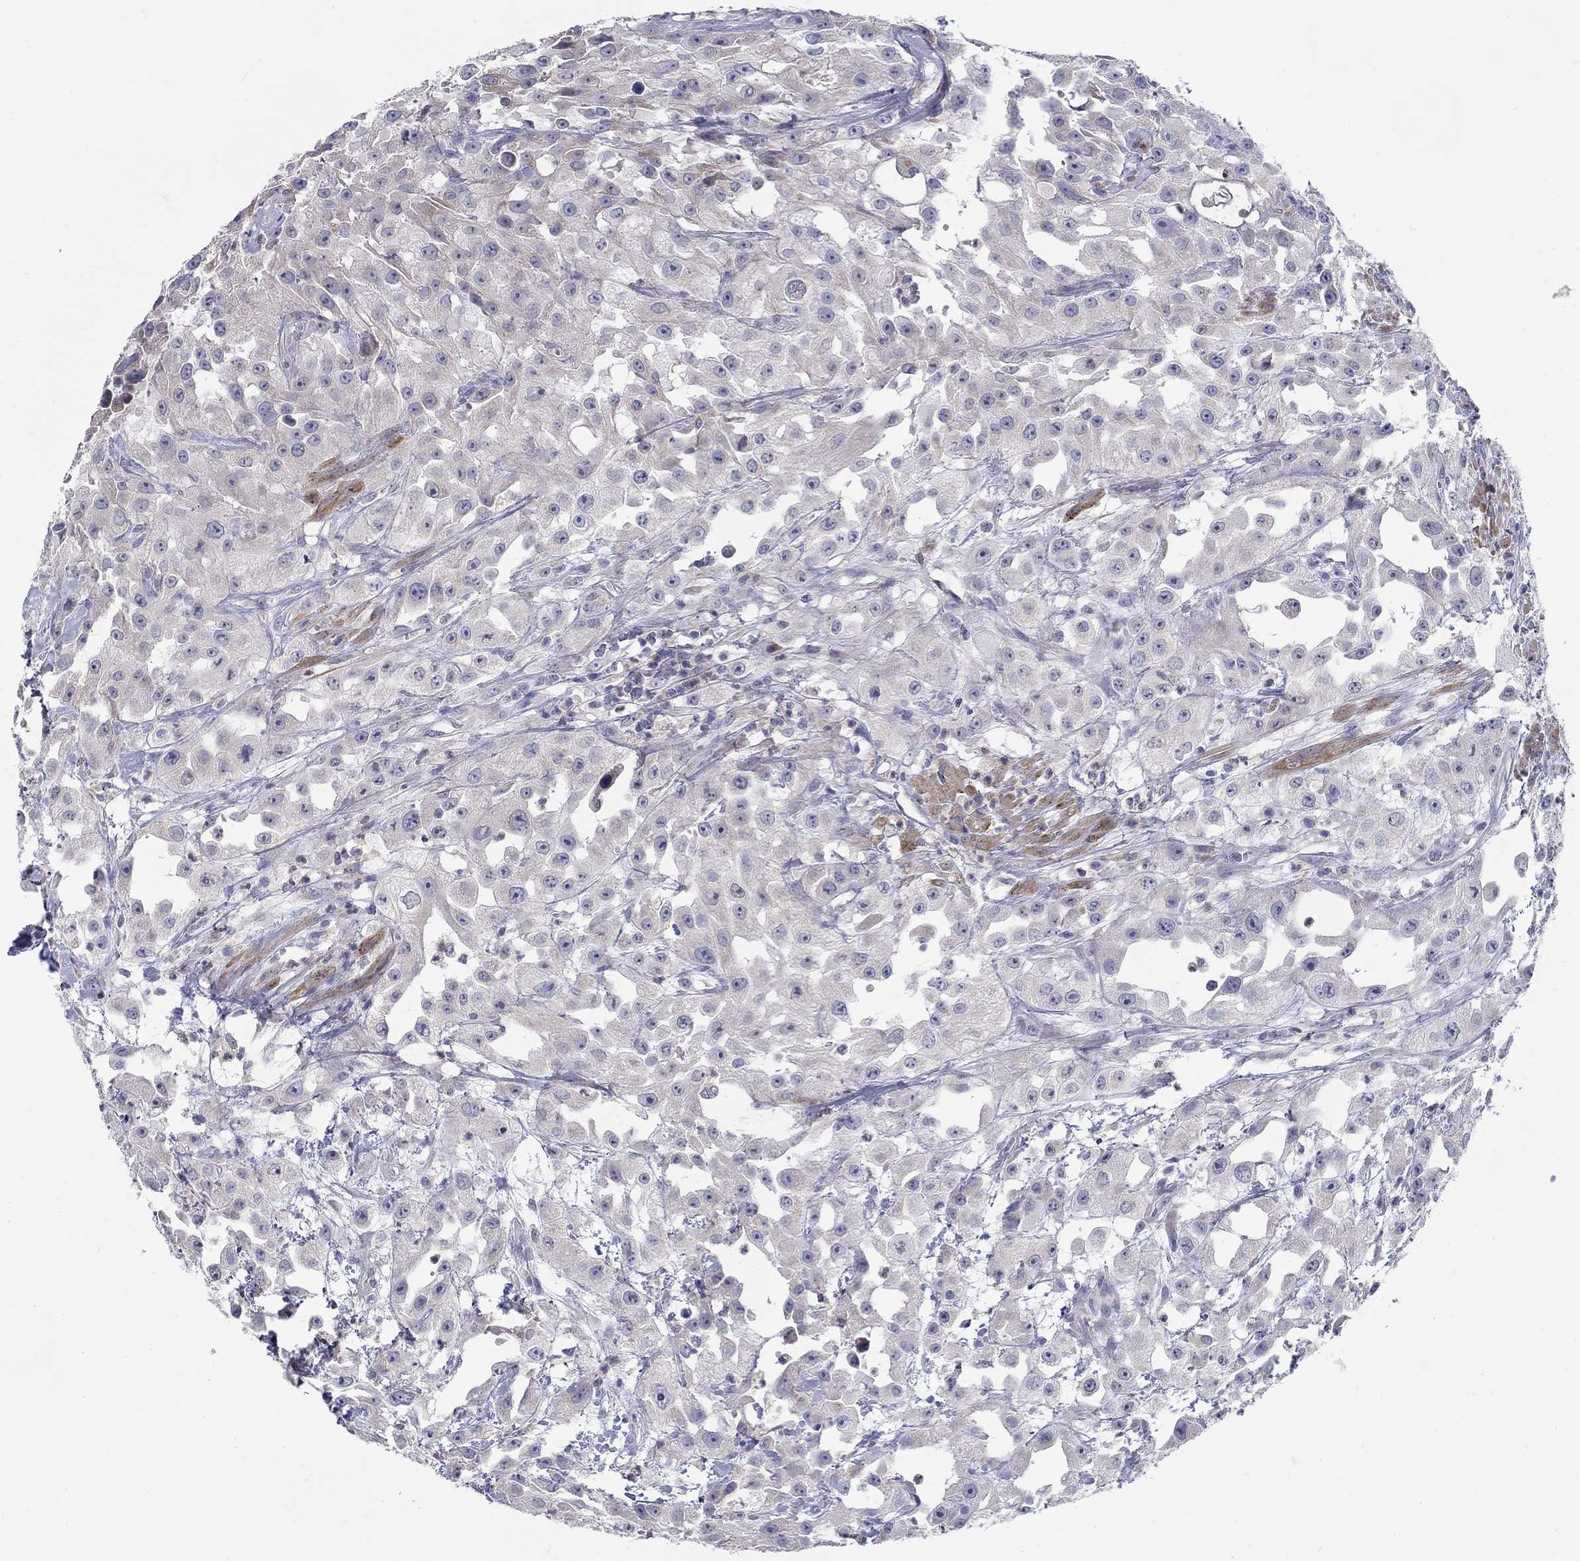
{"staining": {"intensity": "negative", "quantity": "none", "location": "none"}, "tissue": "urothelial cancer", "cell_type": "Tumor cells", "image_type": "cancer", "snomed": [{"axis": "morphology", "description": "Urothelial carcinoma, High grade"}, {"axis": "topography", "description": "Urinary bladder"}], "caption": "Protein analysis of high-grade urothelial carcinoma exhibits no significant staining in tumor cells.", "gene": "ABCA4", "patient": {"sex": "male", "age": 79}}